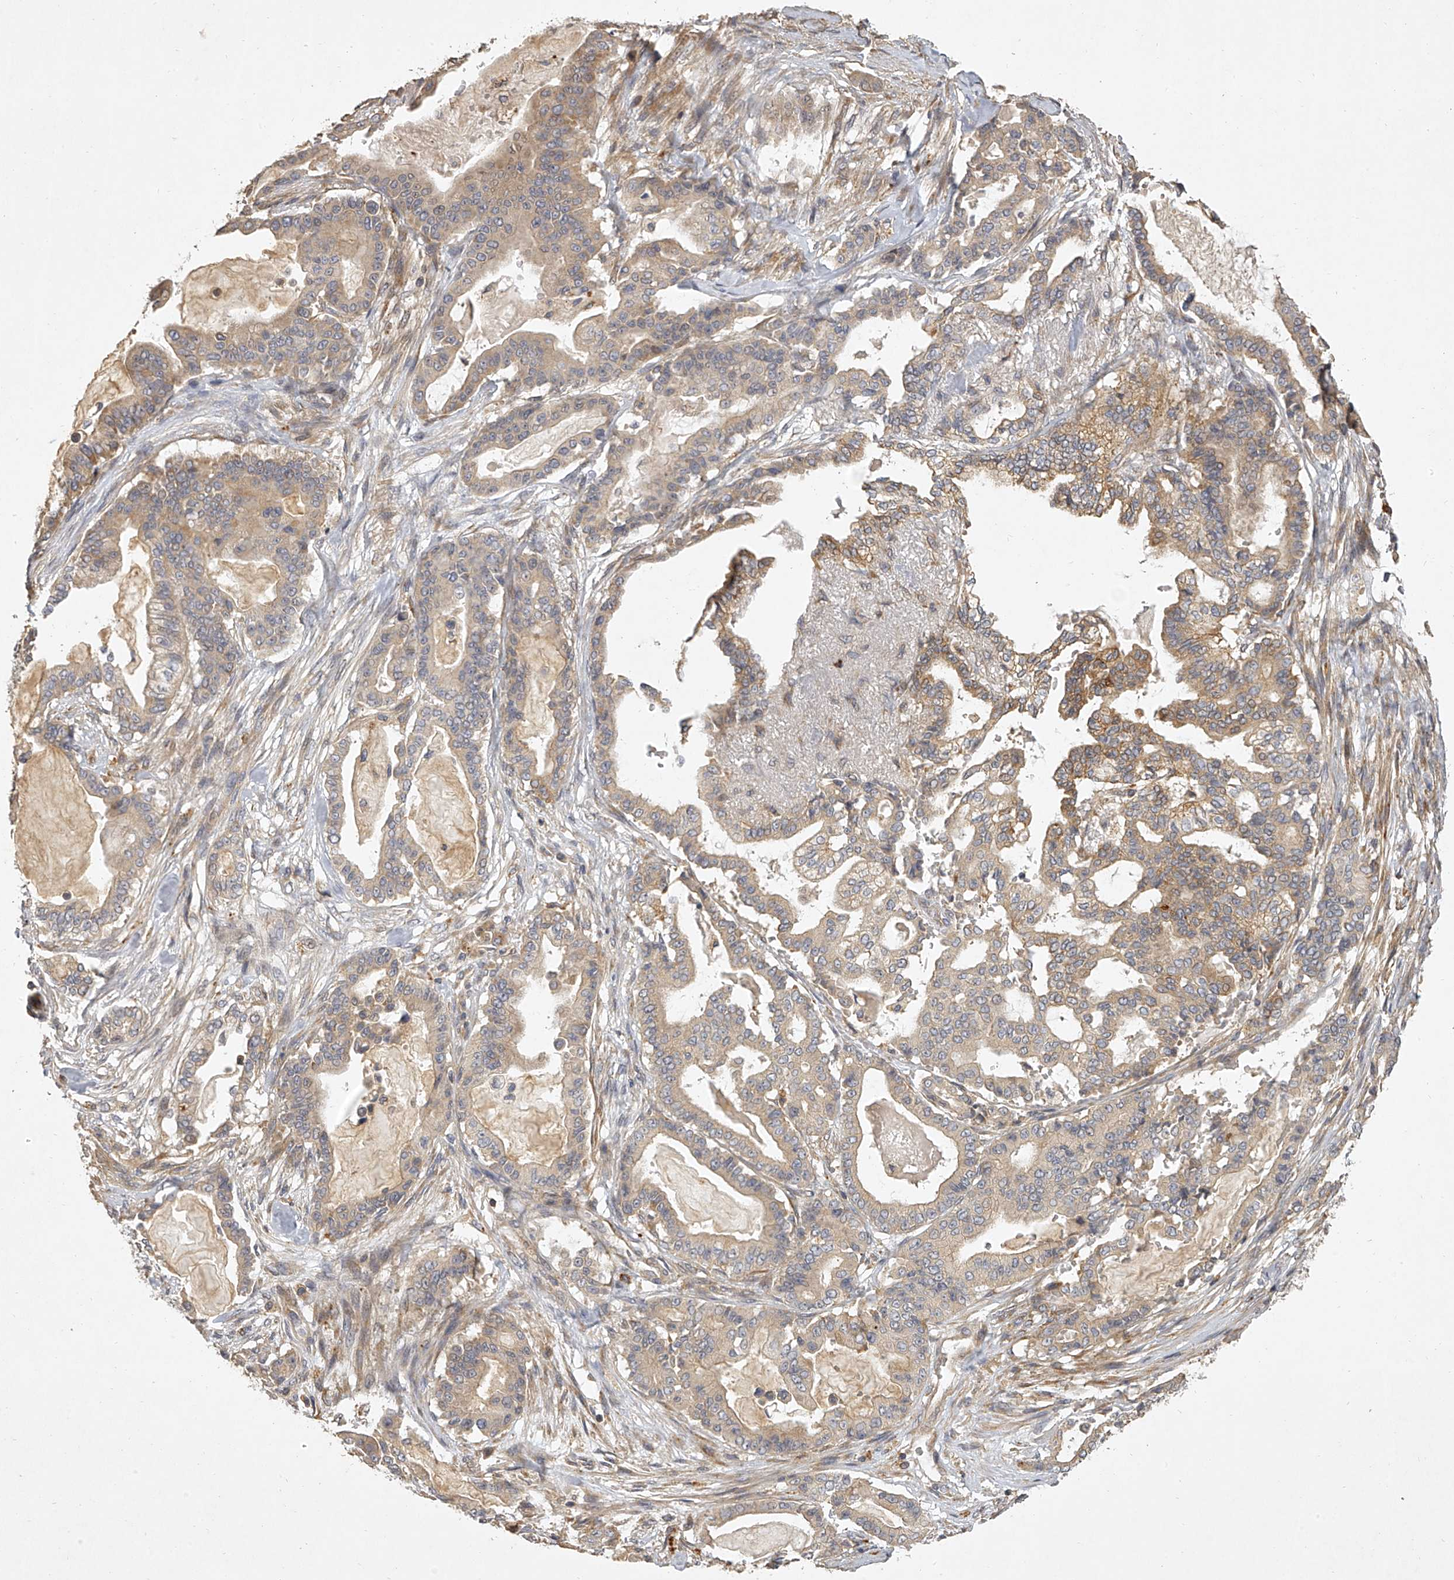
{"staining": {"intensity": "weak", "quantity": ">75%", "location": "cytoplasmic/membranous"}, "tissue": "pancreatic cancer", "cell_type": "Tumor cells", "image_type": "cancer", "snomed": [{"axis": "morphology", "description": "Adenocarcinoma, NOS"}, {"axis": "topography", "description": "Pancreas"}], "caption": "Brown immunohistochemical staining in human pancreatic adenocarcinoma demonstrates weak cytoplasmic/membranous positivity in approximately >75% of tumor cells.", "gene": "DOCK9", "patient": {"sex": "male", "age": 63}}